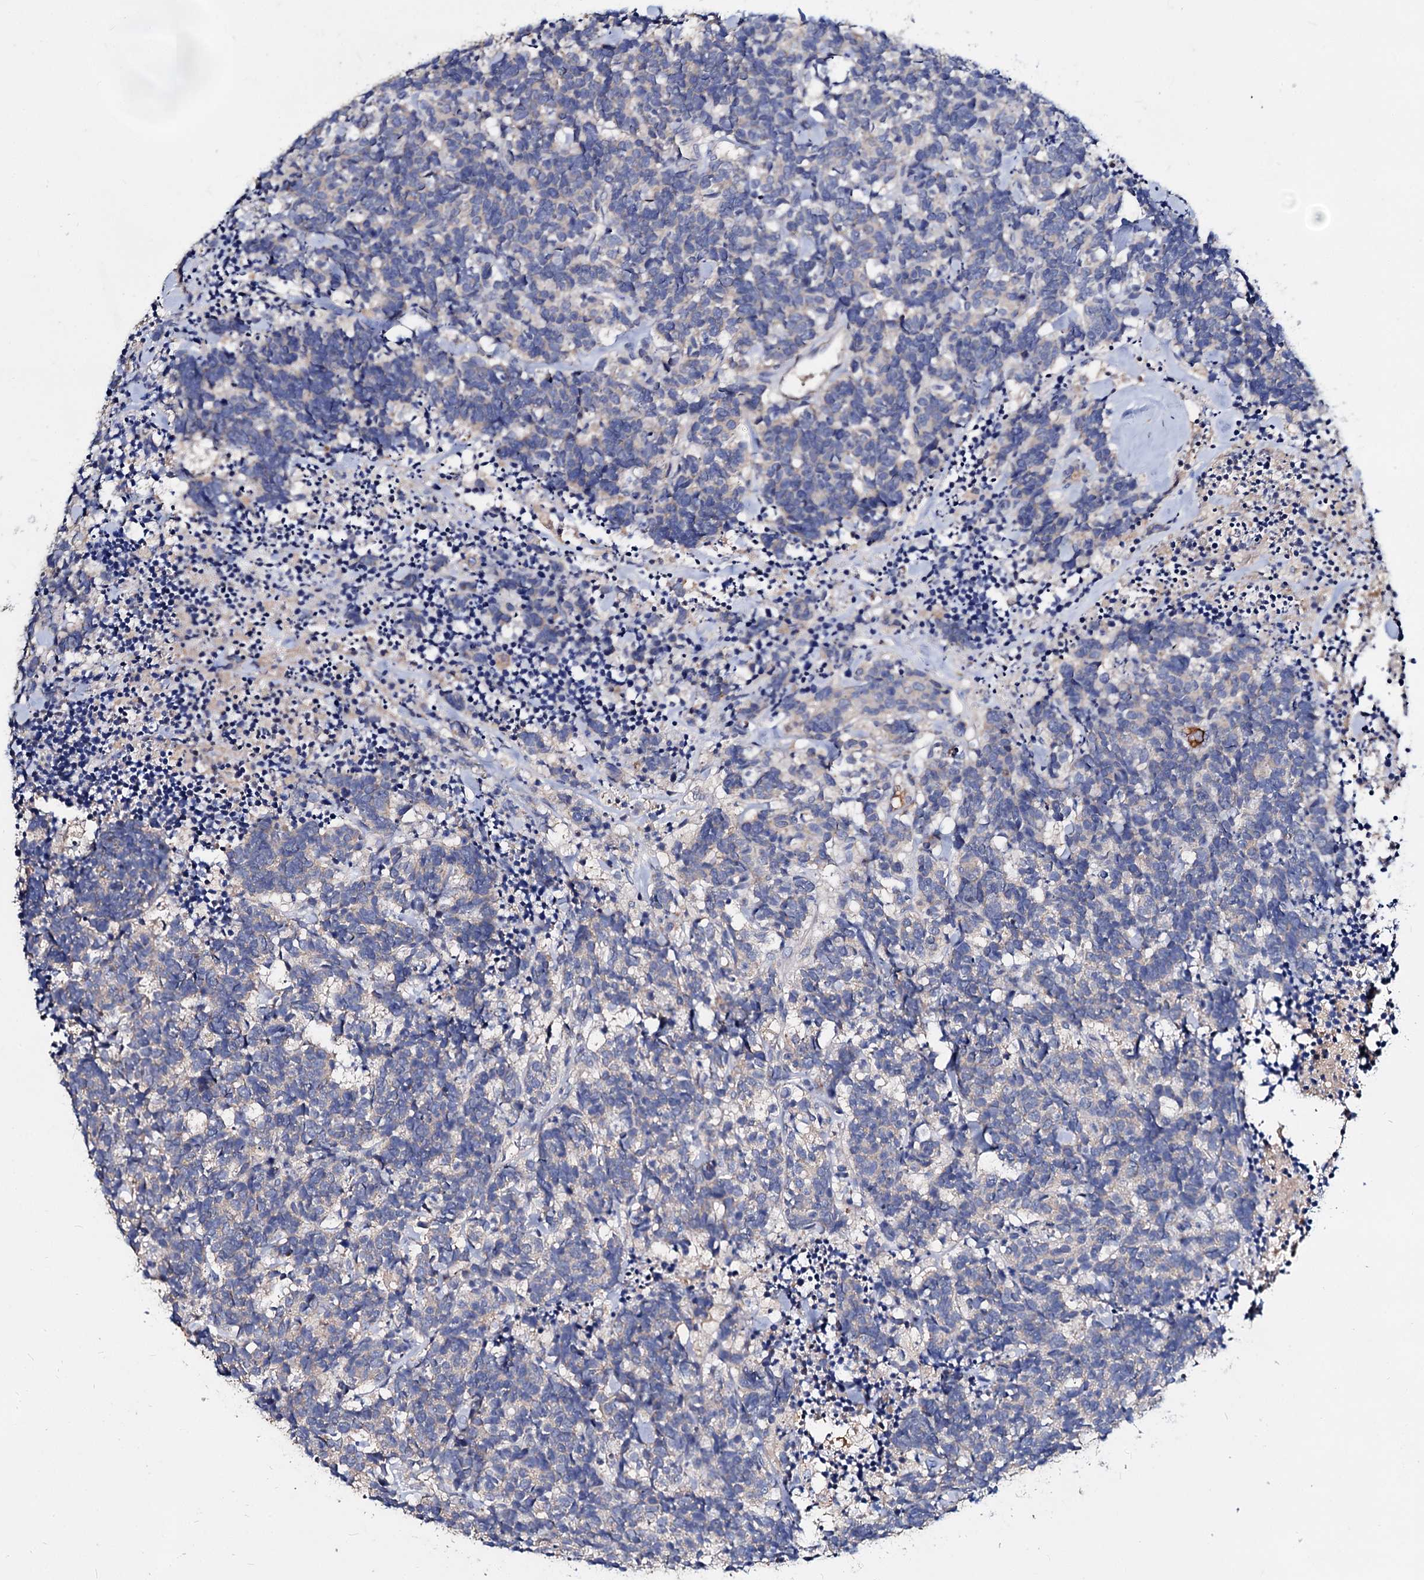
{"staining": {"intensity": "negative", "quantity": "none", "location": "none"}, "tissue": "carcinoid", "cell_type": "Tumor cells", "image_type": "cancer", "snomed": [{"axis": "morphology", "description": "Carcinoma, NOS"}, {"axis": "morphology", "description": "Carcinoid, malignant, NOS"}, {"axis": "topography", "description": "Urinary bladder"}], "caption": "A high-resolution image shows immunohistochemistry (IHC) staining of carcinoid, which exhibits no significant staining in tumor cells.", "gene": "ACY3", "patient": {"sex": "male", "age": 57}}